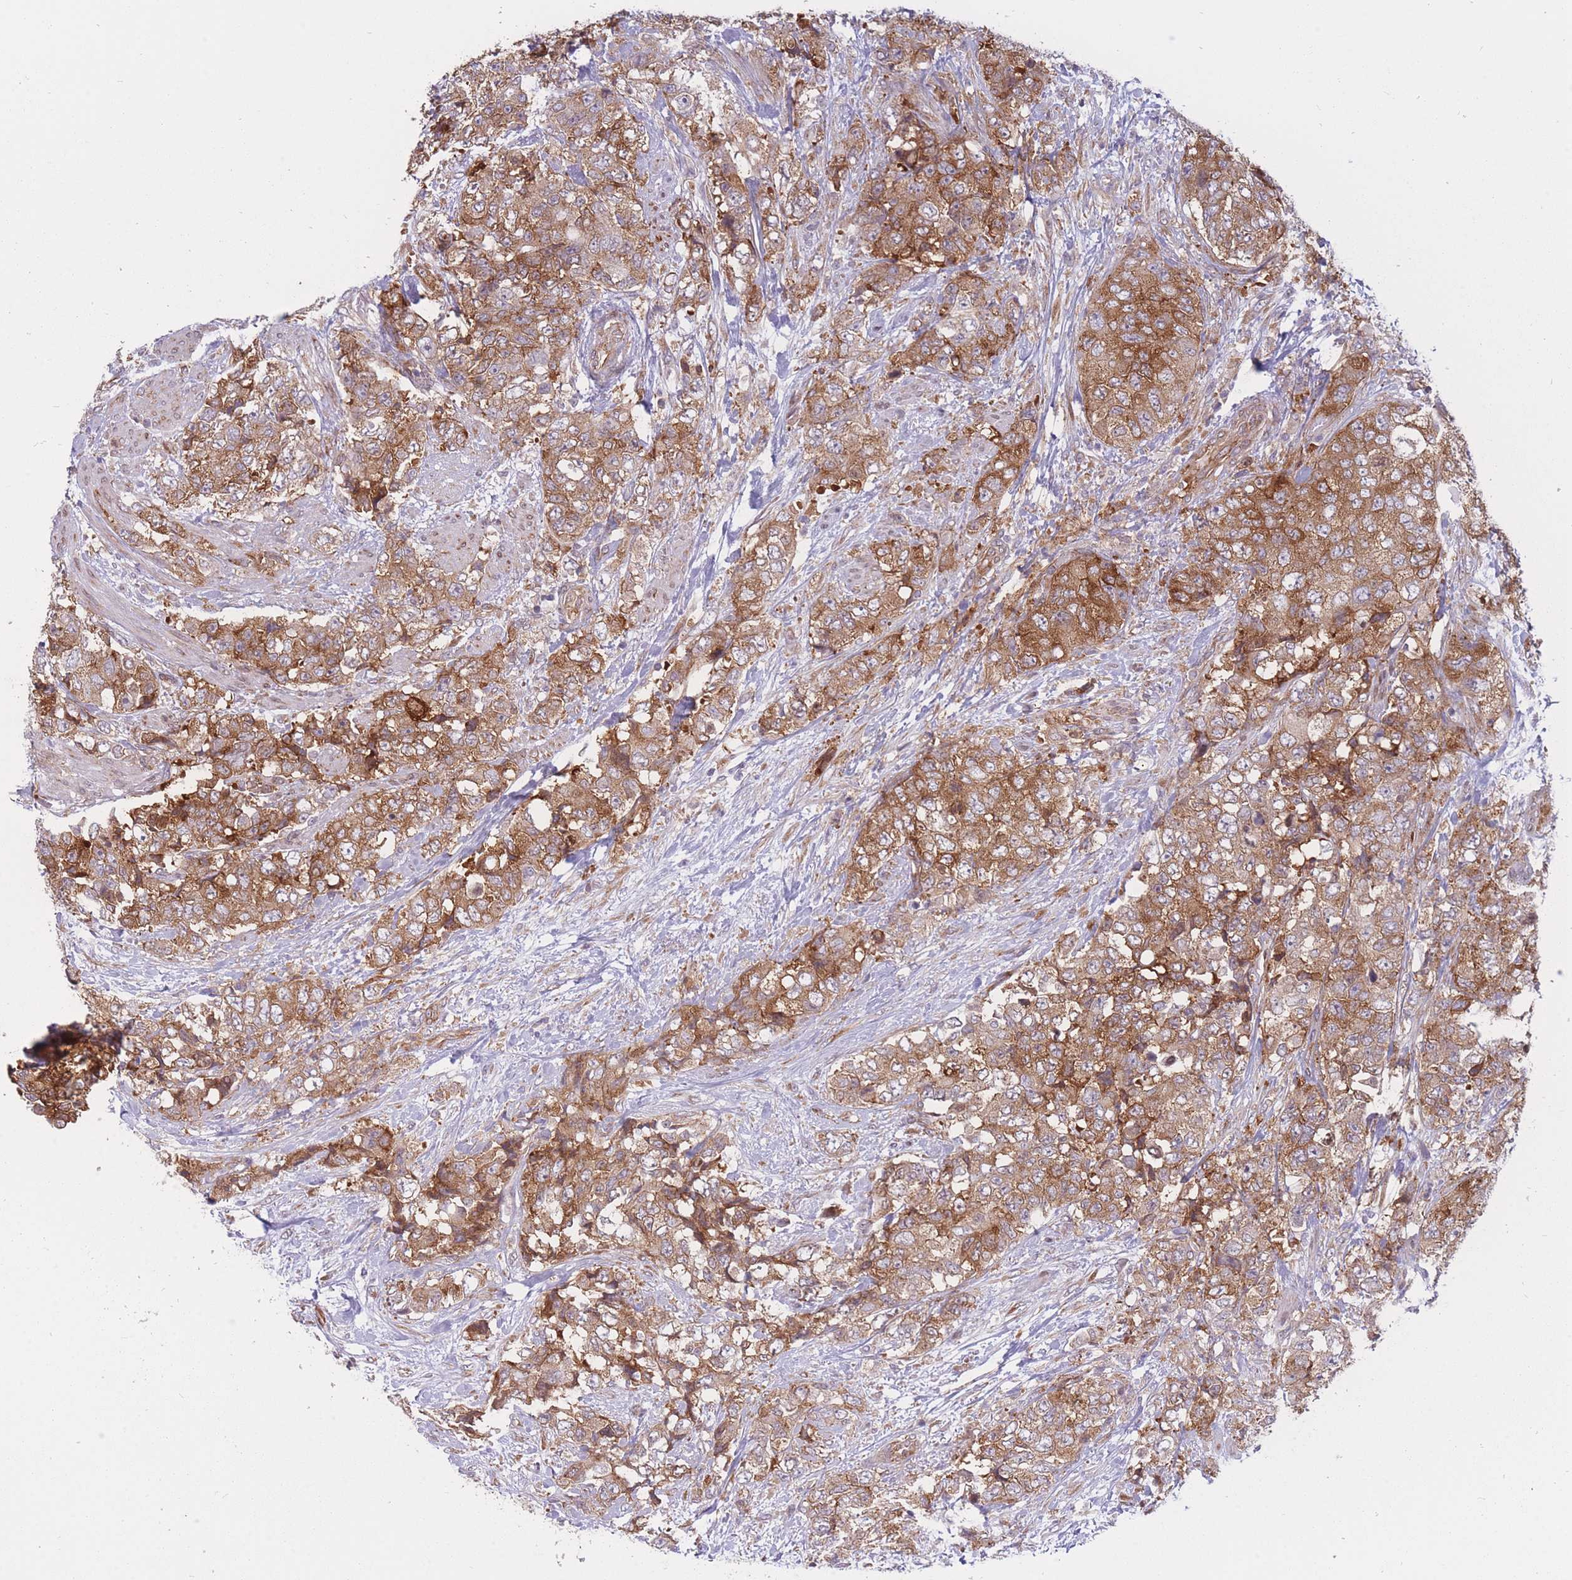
{"staining": {"intensity": "moderate", "quantity": ">75%", "location": "cytoplasmic/membranous"}, "tissue": "urothelial cancer", "cell_type": "Tumor cells", "image_type": "cancer", "snomed": [{"axis": "morphology", "description": "Urothelial carcinoma, High grade"}, {"axis": "topography", "description": "Urinary bladder"}], "caption": "Approximately >75% of tumor cells in human high-grade urothelial carcinoma reveal moderate cytoplasmic/membranous protein positivity as visualized by brown immunohistochemical staining.", "gene": "CCDC124", "patient": {"sex": "female", "age": 78}}